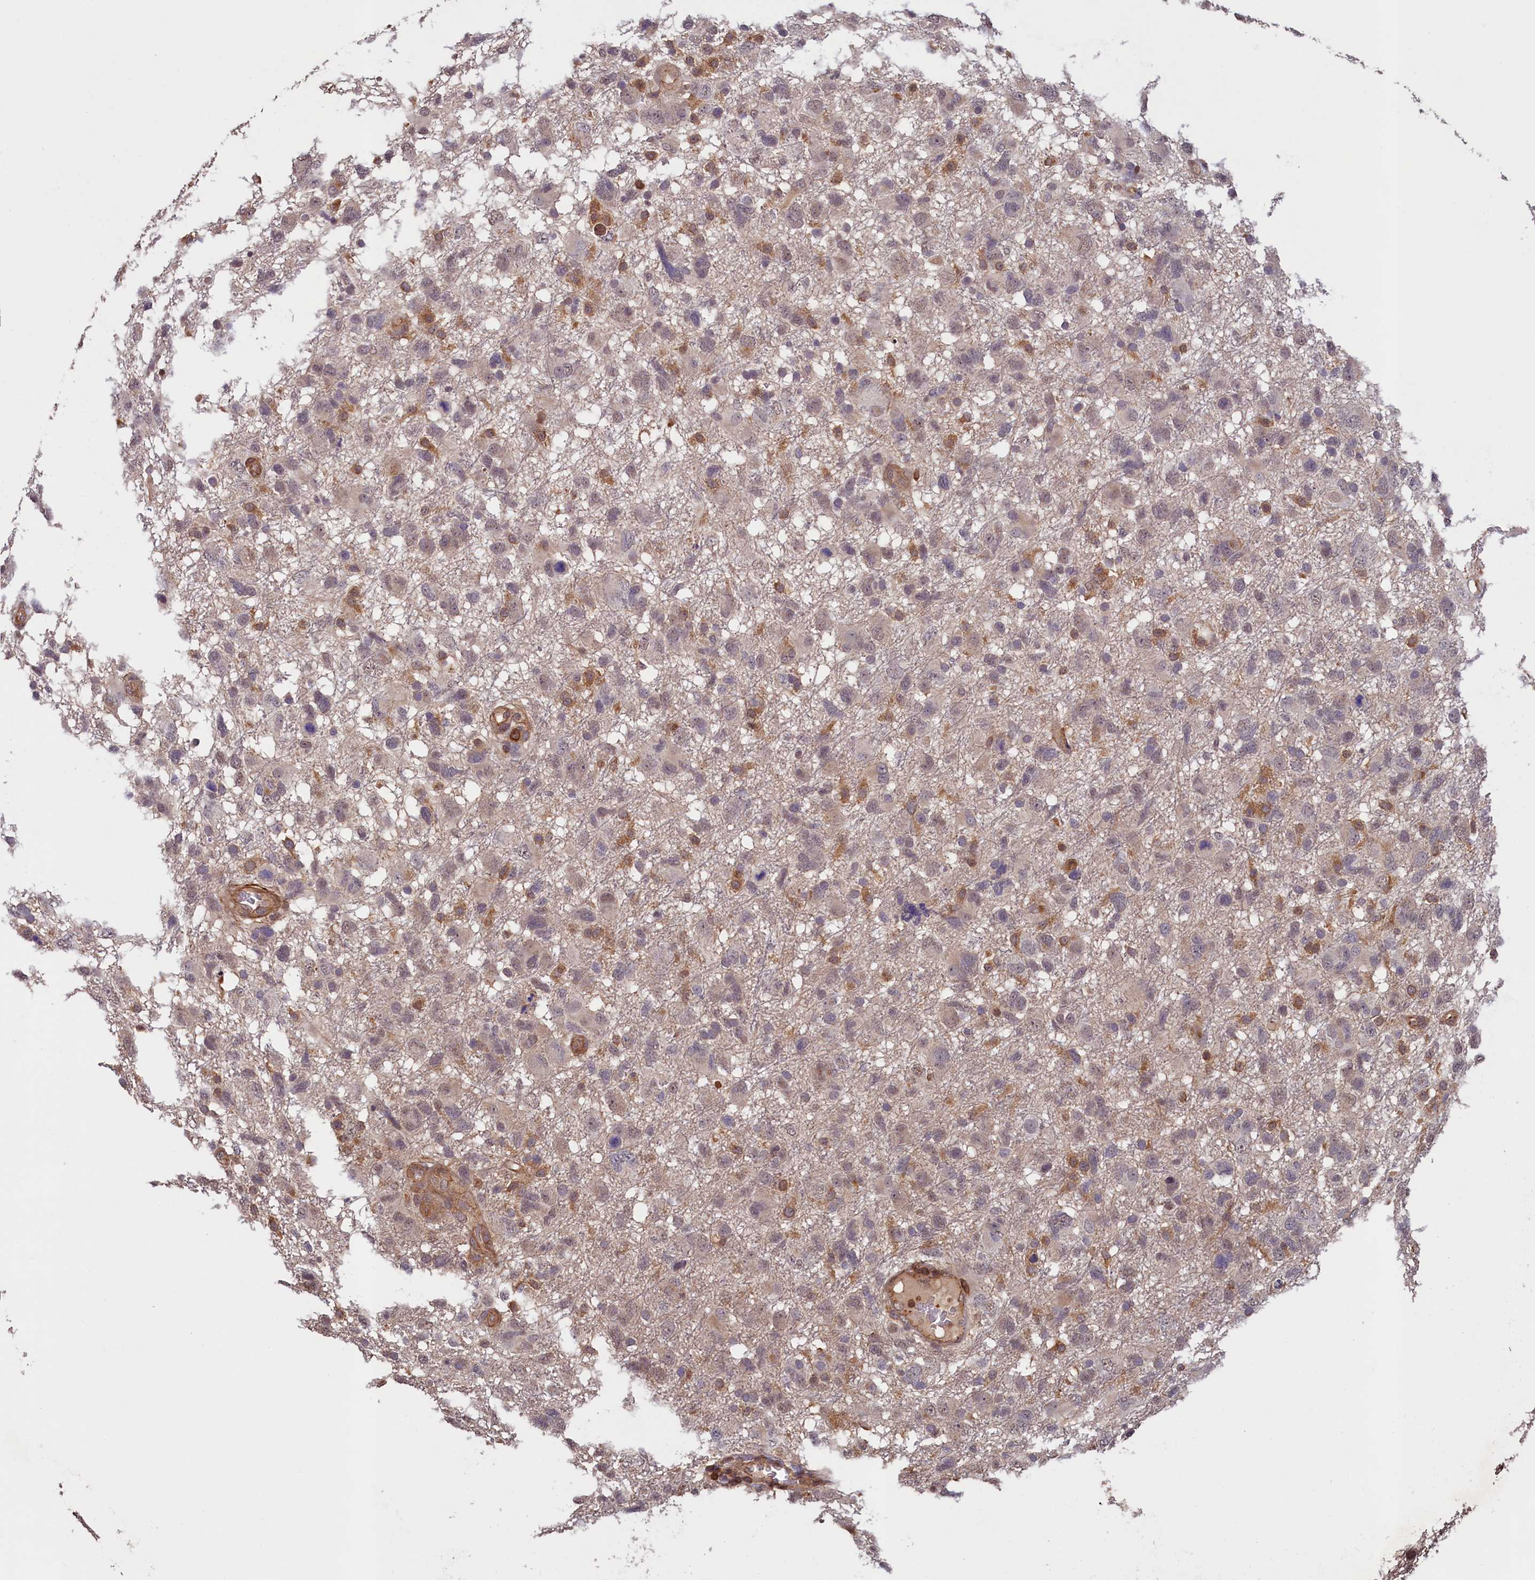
{"staining": {"intensity": "weak", "quantity": "25%-75%", "location": "cytoplasmic/membranous,nuclear"}, "tissue": "glioma", "cell_type": "Tumor cells", "image_type": "cancer", "snomed": [{"axis": "morphology", "description": "Glioma, malignant, High grade"}, {"axis": "topography", "description": "Brain"}], "caption": "This is a photomicrograph of immunohistochemistry (IHC) staining of high-grade glioma (malignant), which shows weak staining in the cytoplasmic/membranous and nuclear of tumor cells.", "gene": "DUOXA1", "patient": {"sex": "male", "age": 61}}